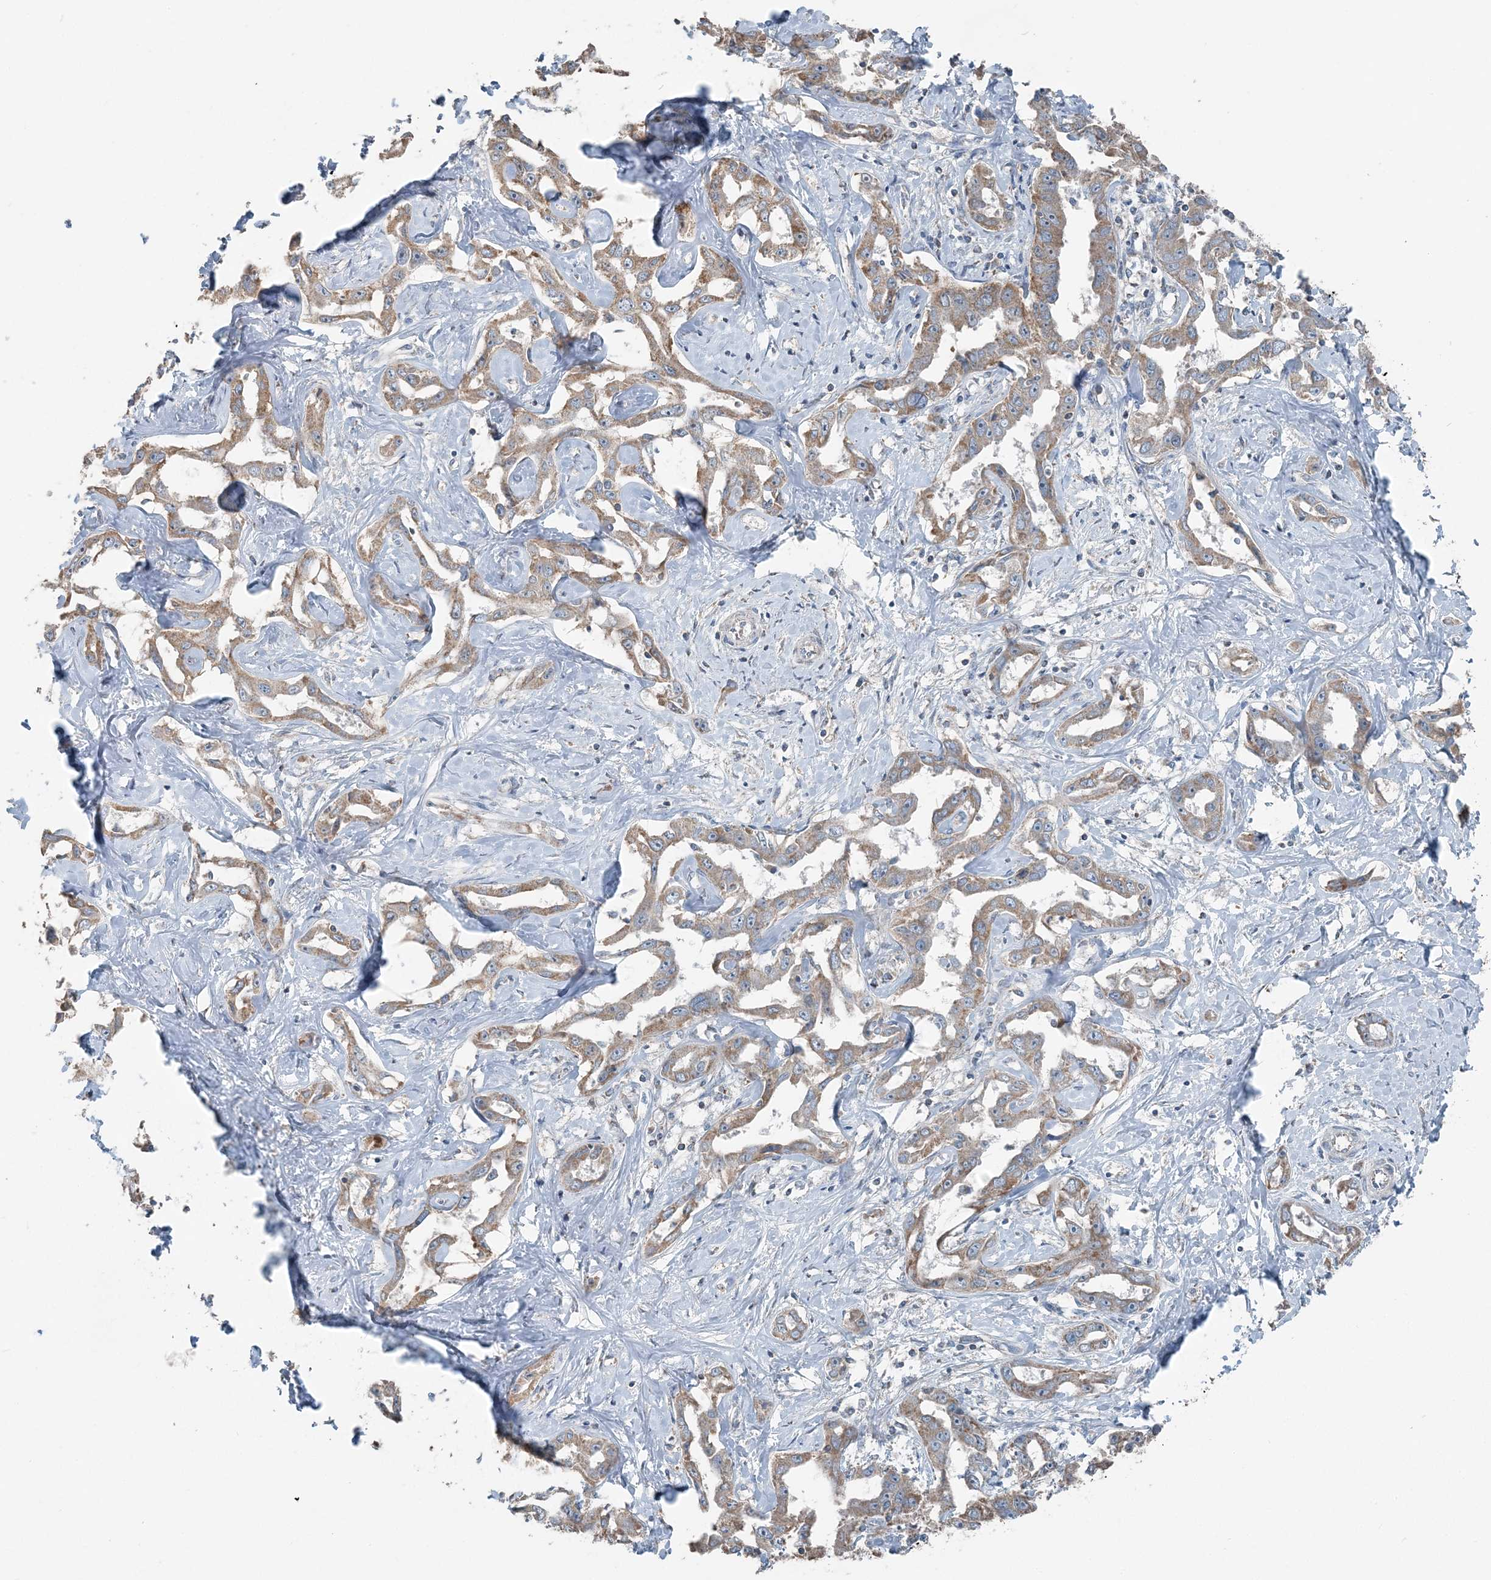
{"staining": {"intensity": "moderate", "quantity": ">75%", "location": "cytoplasmic/membranous"}, "tissue": "liver cancer", "cell_type": "Tumor cells", "image_type": "cancer", "snomed": [{"axis": "morphology", "description": "Cholangiocarcinoma"}, {"axis": "topography", "description": "Liver"}], "caption": "High-power microscopy captured an immunohistochemistry micrograph of liver cholangiocarcinoma, revealing moderate cytoplasmic/membranous staining in about >75% of tumor cells.", "gene": "SUCLG1", "patient": {"sex": "male", "age": 59}}